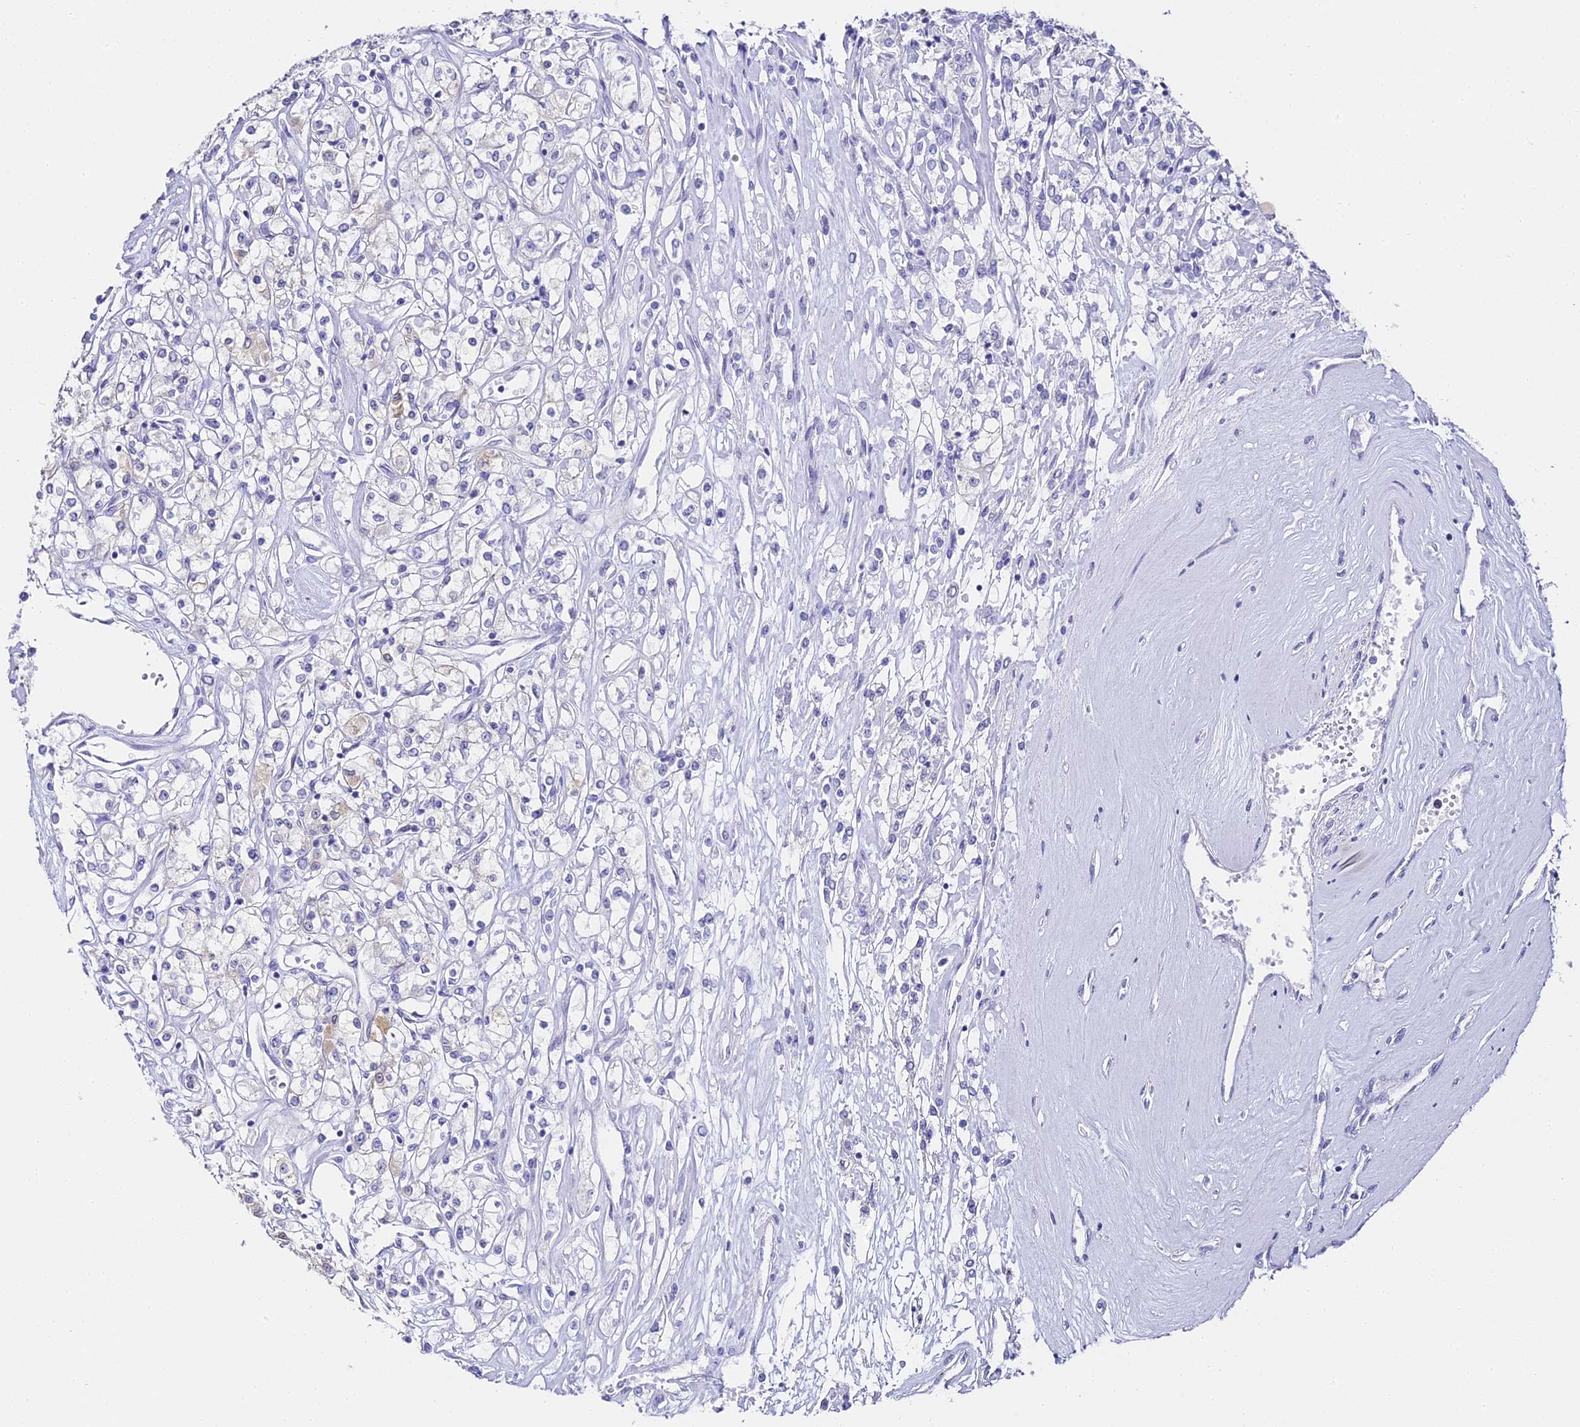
{"staining": {"intensity": "negative", "quantity": "none", "location": "none"}, "tissue": "renal cancer", "cell_type": "Tumor cells", "image_type": "cancer", "snomed": [{"axis": "morphology", "description": "Adenocarcinoma, NOS"}, {"axis": "topography", "description": "Kidney"}], "caption": "A histopathology image of human renal adenocarcinoma is negative for staining in tumor cells.", "gene": "ABHD14A-ACY1", "patient": {"sex": "female", "age": 59}}